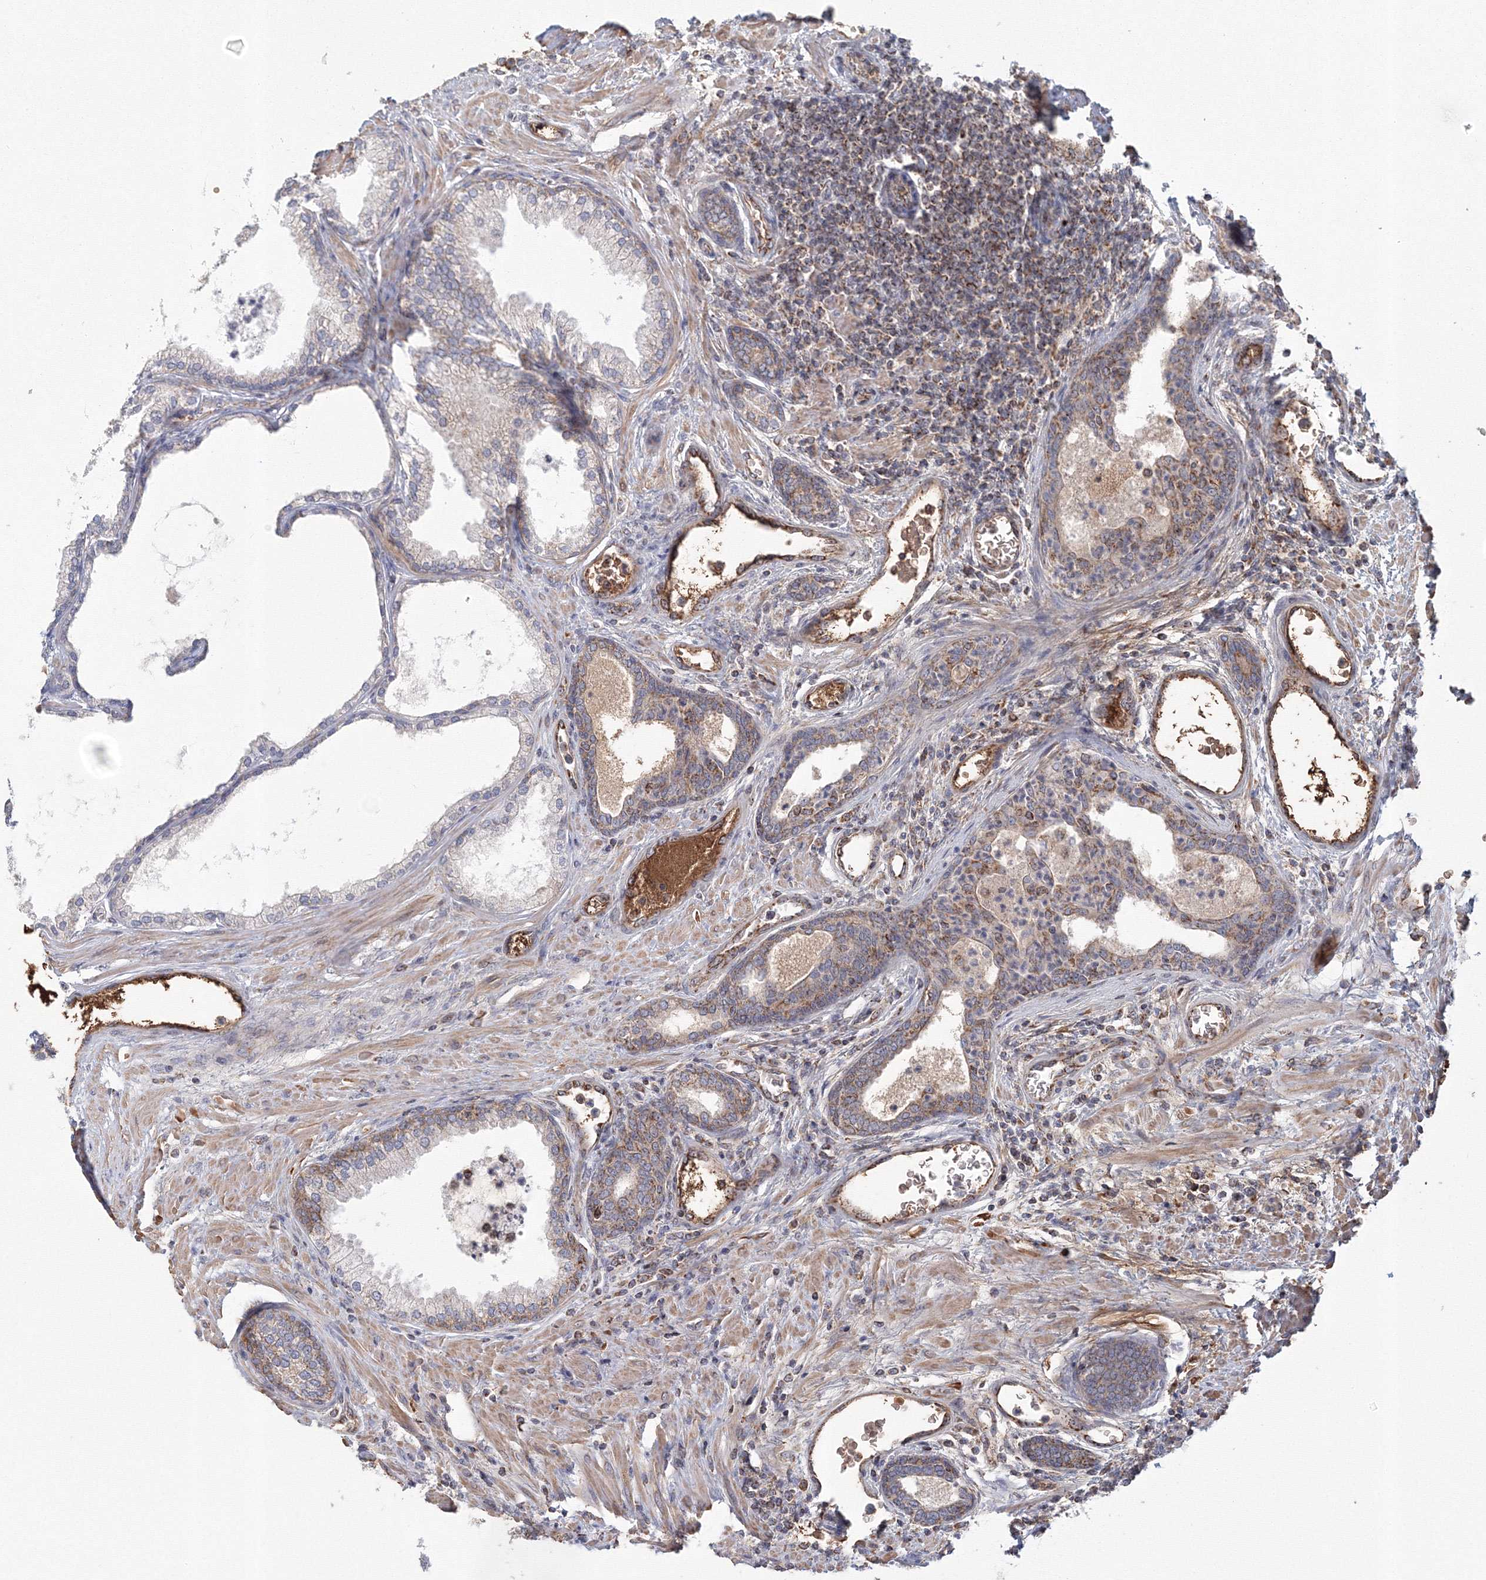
{"staining": {"intensity": "moderate", "quantity": "25%-75%", "location": "cytoplasmic/membranous"}, "tissue": "prostate", "cell_type": "Glandular cells", "image_type": "normal", "snomed": [{"axis": "morphology", "description": "Normal tissue, NOS"}, {"axis": "topography", "description": "Prostate"}], "caption": "Unremarkable prostate displays moderate cytoplasmic/membranous expression in approximately 25%-75% of glandular cells, visualized by immunohistochemistry. The staining was performed using DAB to visualize the protein expression in brown, while the nuclei were stained in blue with hematoxylin (Magnification: 20x).", "gene": "GRPEL1", "patient": {"sex": "male", "age": 76}}